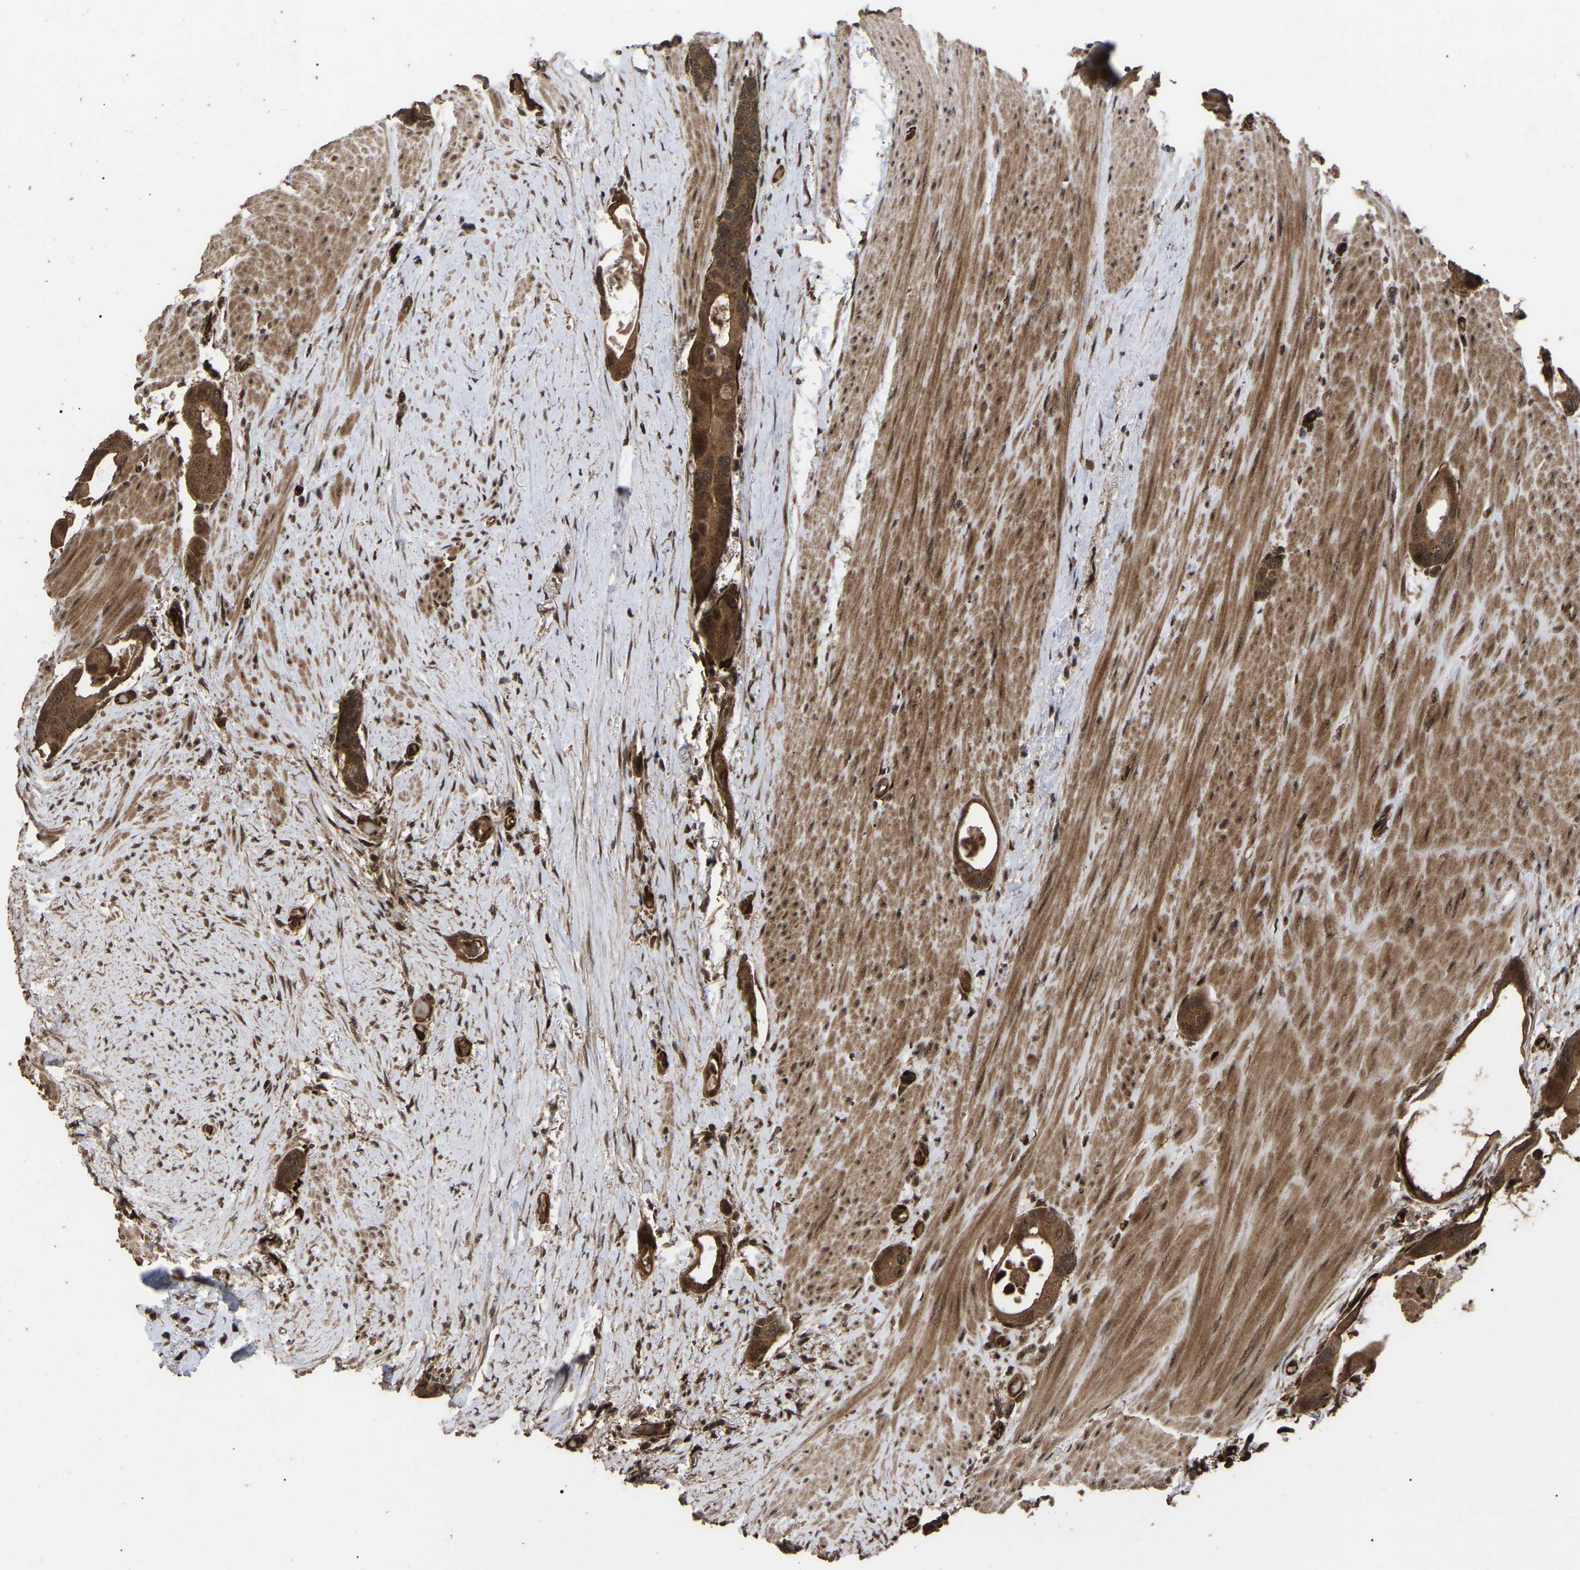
{"staining": {"intensity": "moderate", "quantity": ">75%", "location": "cytoplasmic/membranous"}, "tissue": "colorectal cancer", "cell_type": "Tumor cells", "image_type": "cancer", "snomed": [{"axis": "morphology", "description": "Adenocarcinoma, NOS"}, {"axis": "topography", "description": "Rectum"}], "caption": "Immunohistochemical staining of colorectal adenocarcinoma reveals medium levels of moderate cytoplasmic/membranous protein staining in about >75% of tumor cells. The staining is performed using DAB (3,3'-diaminobenzidine) brown chromogen to label protein expression. The nuclei are counter-stained blue using hematoxylin.", "gene": "FAM161B", "patient": {"sex": "male", "age": 51}}